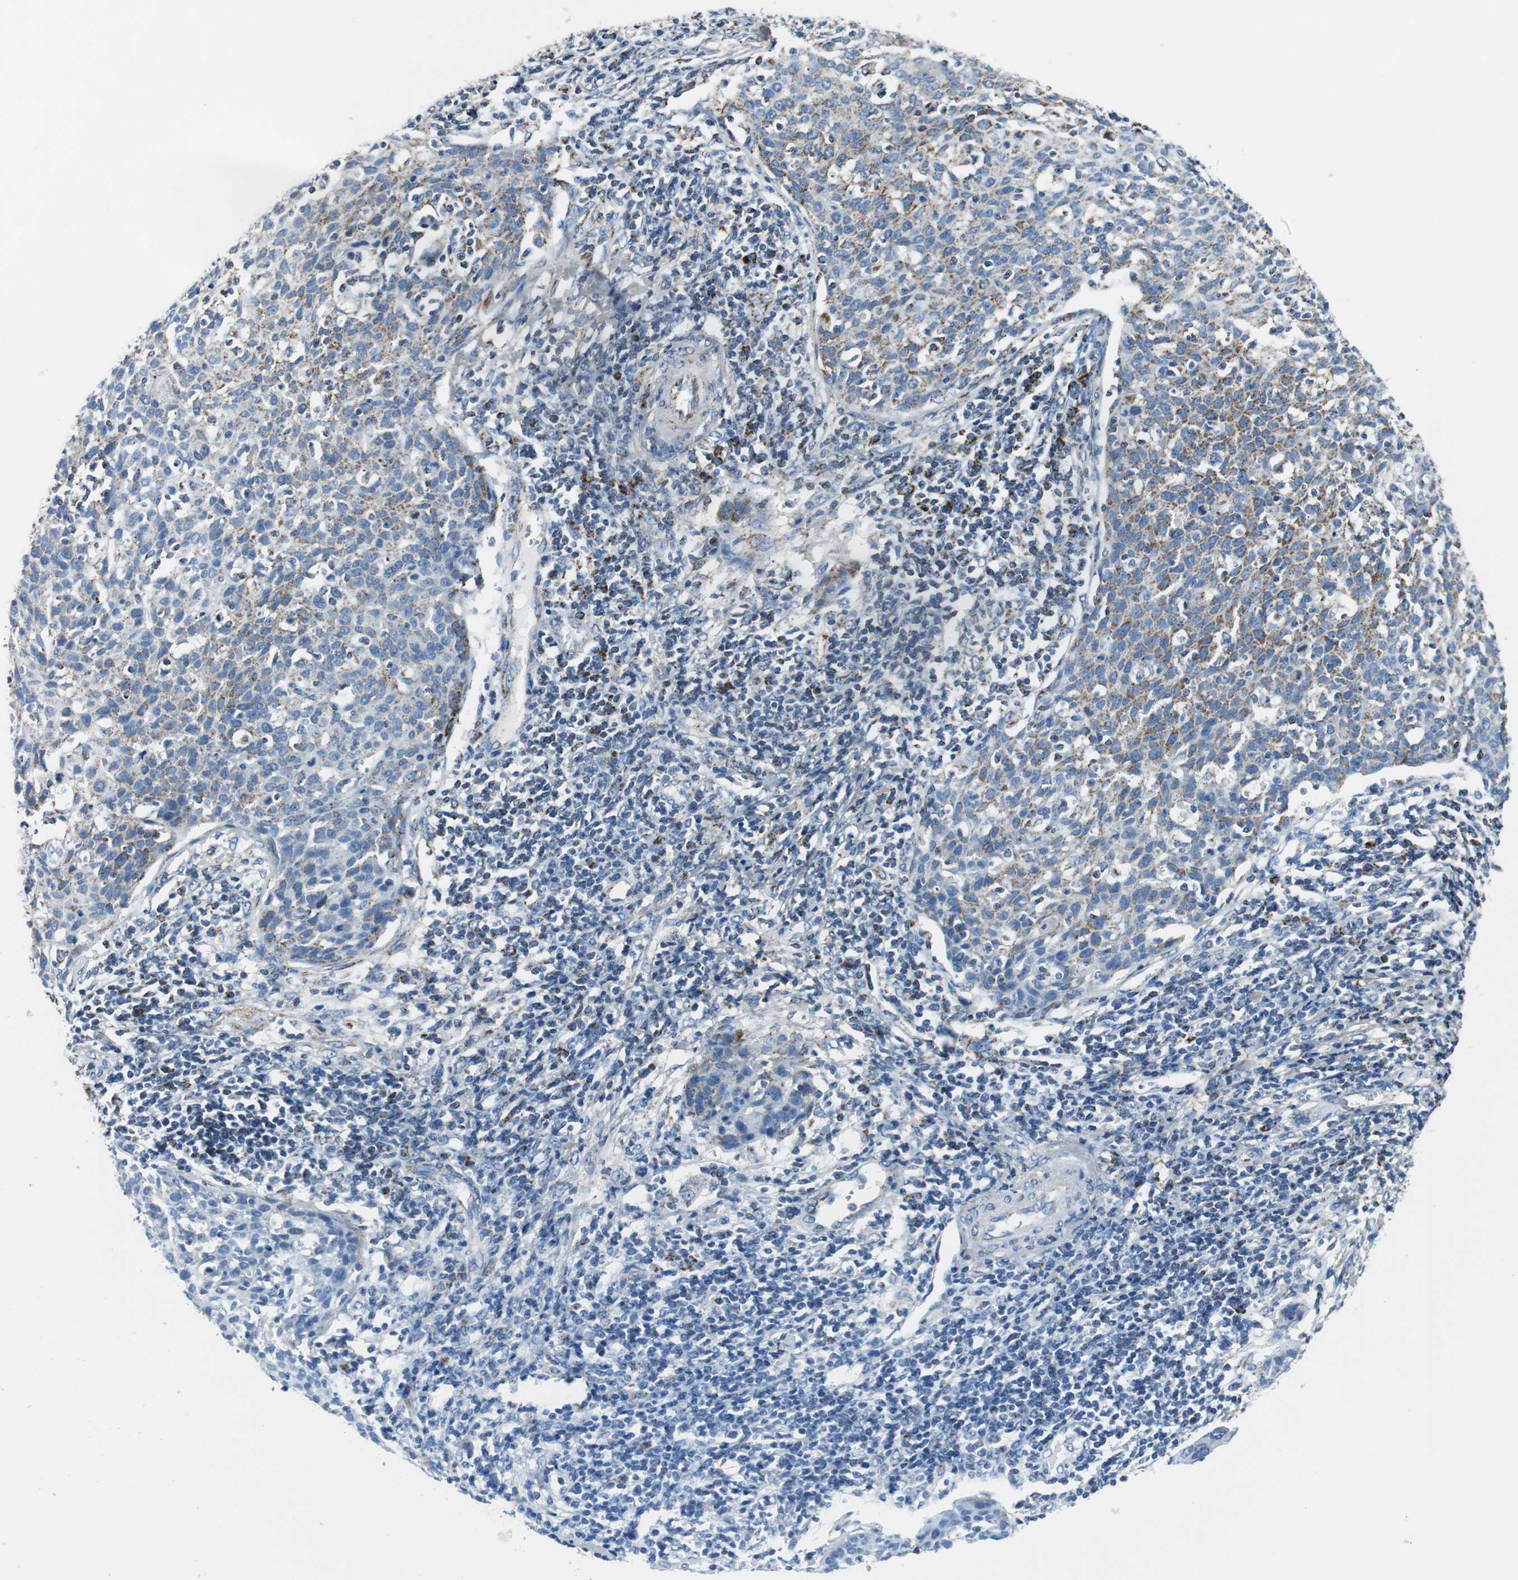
{"staining": {"intensity": "moderate", "quantity": "25%-75%", "location": "cytoplasmic/membranous"}, "tissue": "cervical cancer", "cell_type": "Tumor cells", "image_type": "cancer", "snomed": [{"axis": "morphology", "description": "Squamous cell carcinoma, NOS"}, {"axis": "topography", "description": "Cervix"}], "caption": "IHC micrograph of cervical squamous cell carcinoma stained for a protein (brown), which exhibits medium levels of moderate cytoplasmic/membranous staining in approximately 25%-75% of tumor cells.", "gene": "C1QTNF7", "patient": {"sex": "female", "age": 38}}